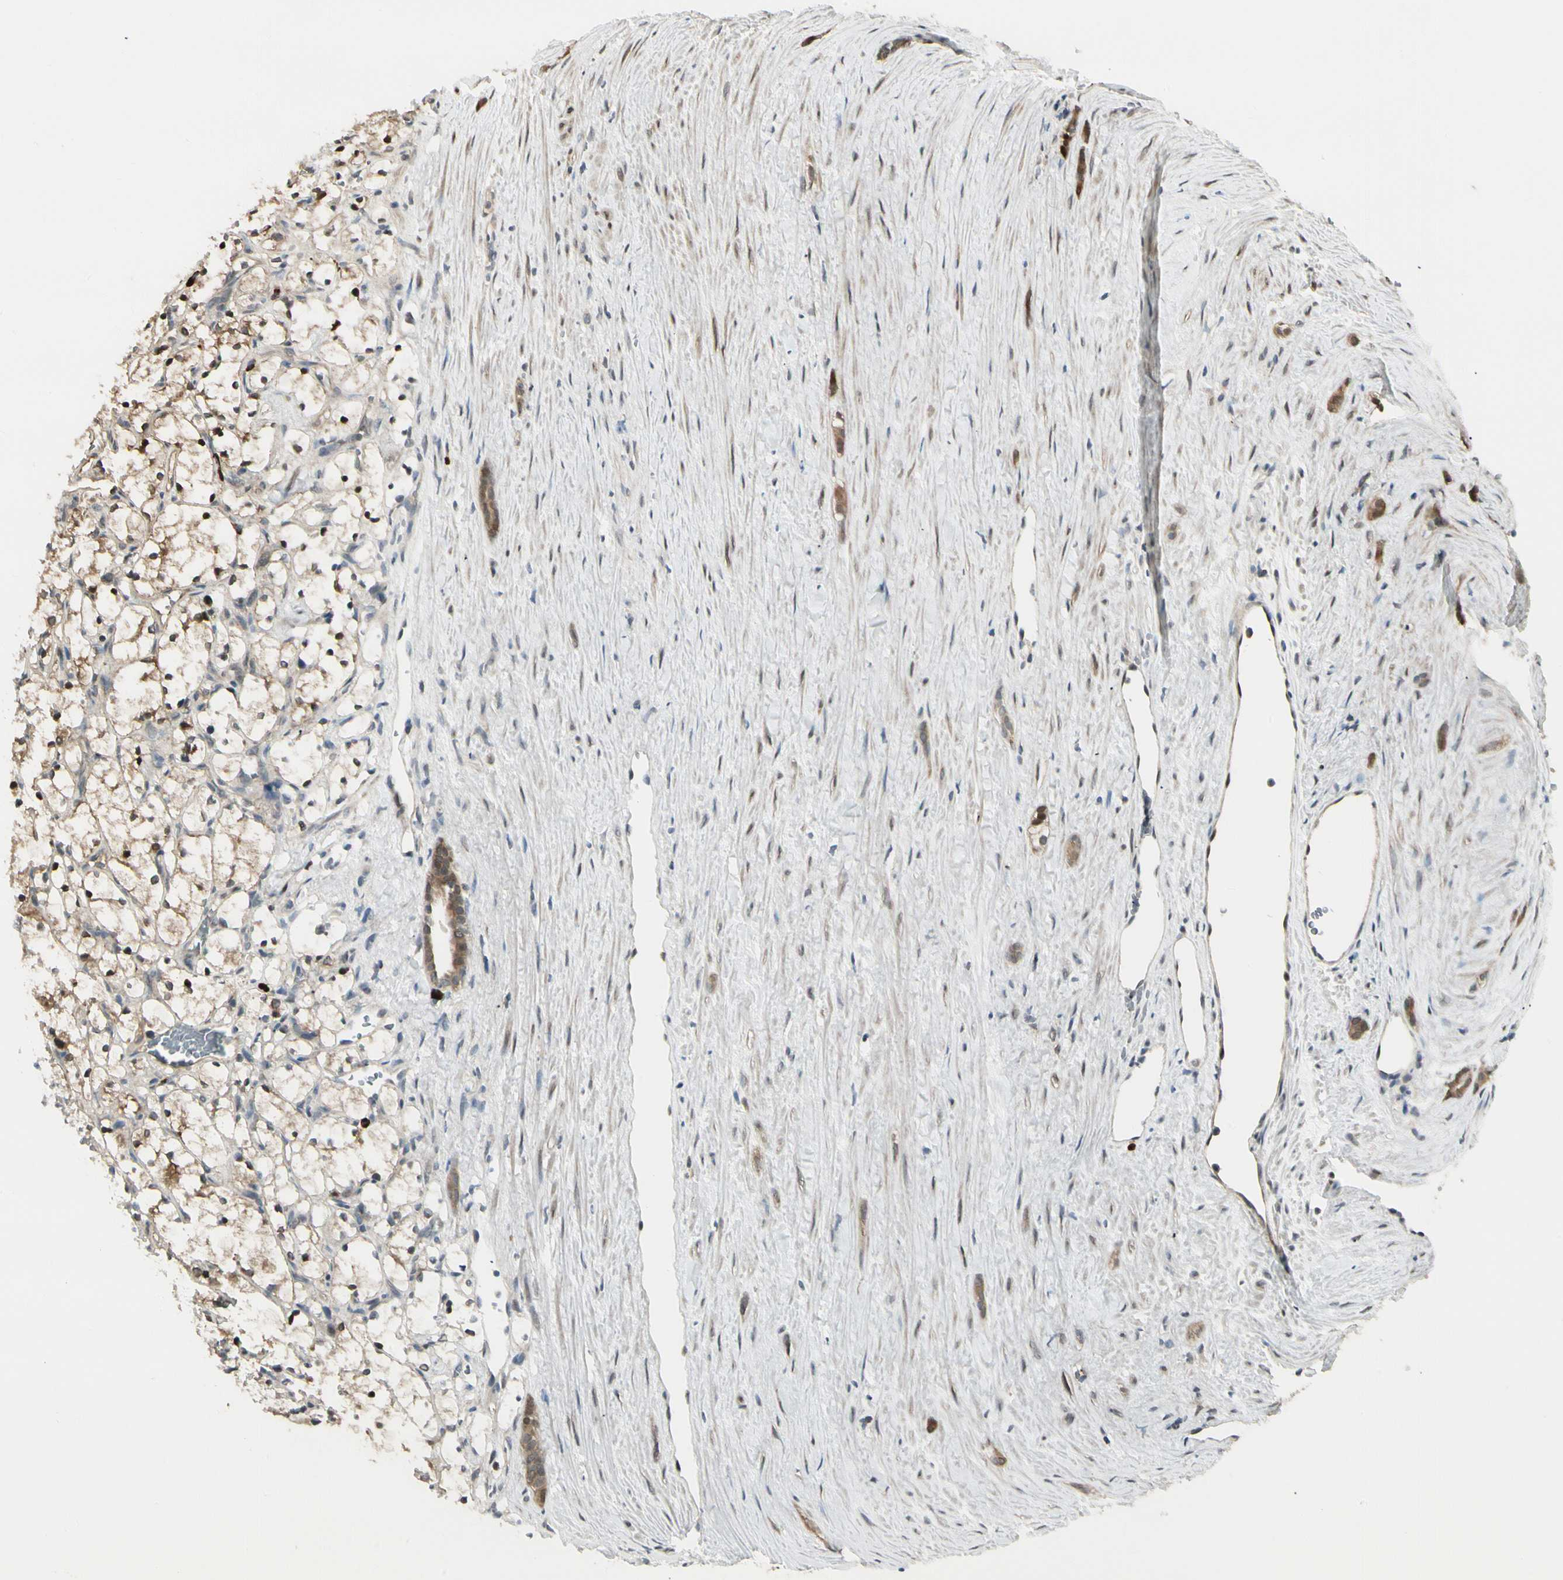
{"staining": {"intensity": "strong", "quantity": ">75%", "location": "cytoplasmic/membranous,nuclear"}, "tissue": "renal cancer", "cell_type": "Tumor cells", "image_type": "cancer", "snomed": [{"axis": "morphology", "description": "Adenocarcinoma, NOS"}, {"axis": "topography", "description": "Kidney"}], "caption": "Immunohistochemistry of human adenocarcinoma (renal) shows high levels of strong cytoplasmic/membranous and nuclear expression in about >75% of tumor cells. The staining was performed using DAB to visualize the protein expression in brown, while the nuclei were stained in blue with hematoxylin (Magnification: 20x).", "gene": "EVC", "patient": {"sex": "female", "age": 69}}